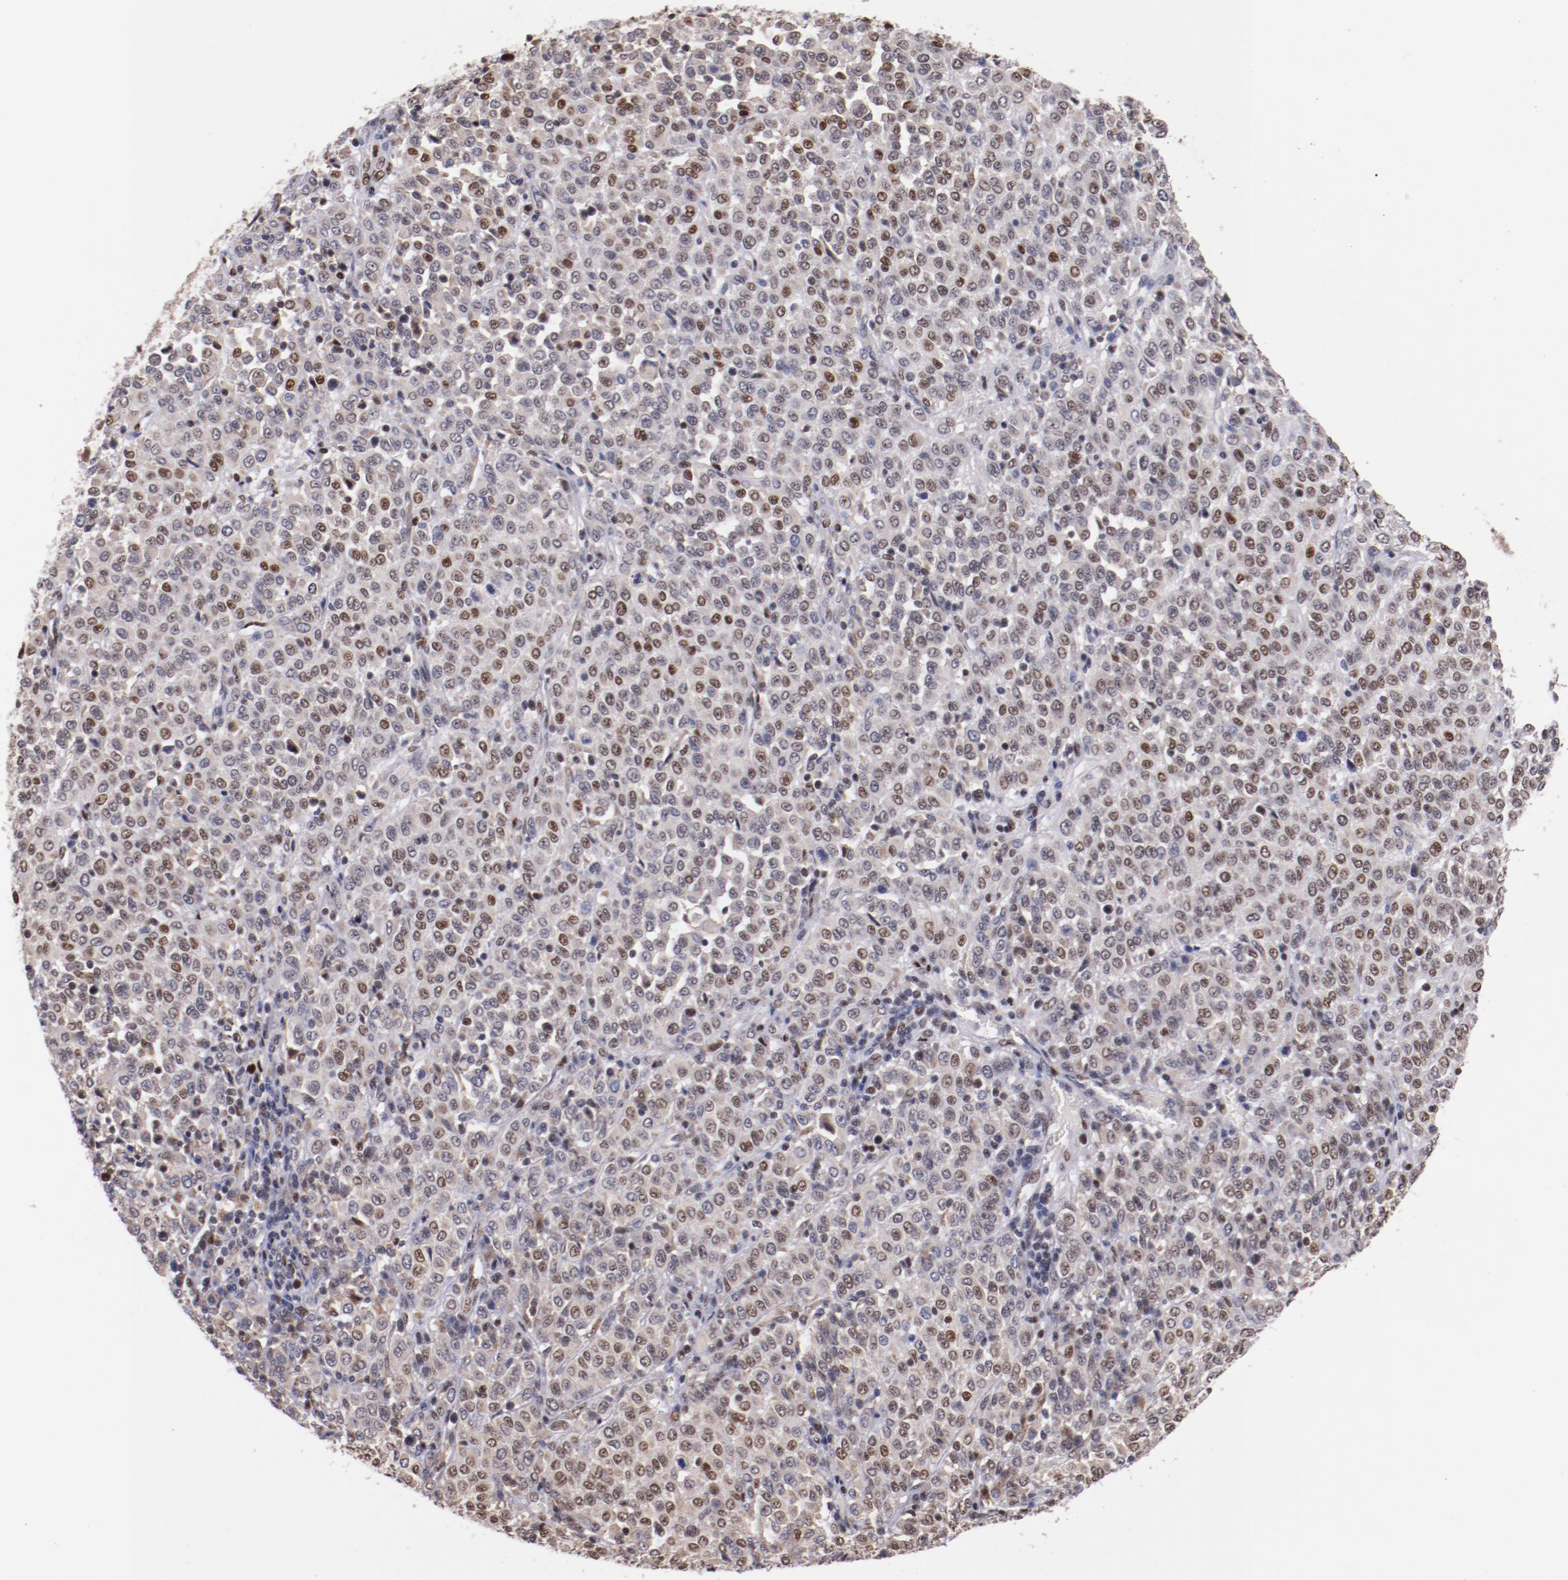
{"staining": {"intensity": "moderate", "quantity": ">75%", "location": "nuclear"}, "tissue": "melanoma", "cell_type": "Tumor cells", "image_type": "cancer", "snomed": [{"axis": "morphology", "description": "Malignant melanoma, Metastatic site"}, {"axis": "topography", "description": "Pancreas"}], "caption": "This is an image of IHC staining of malignant melanoma (metastatic site), which shows moderate expression in the nuclear of tumor cells.", "gene": "SRF", "patient": {"sex": "female", "age": 30}}